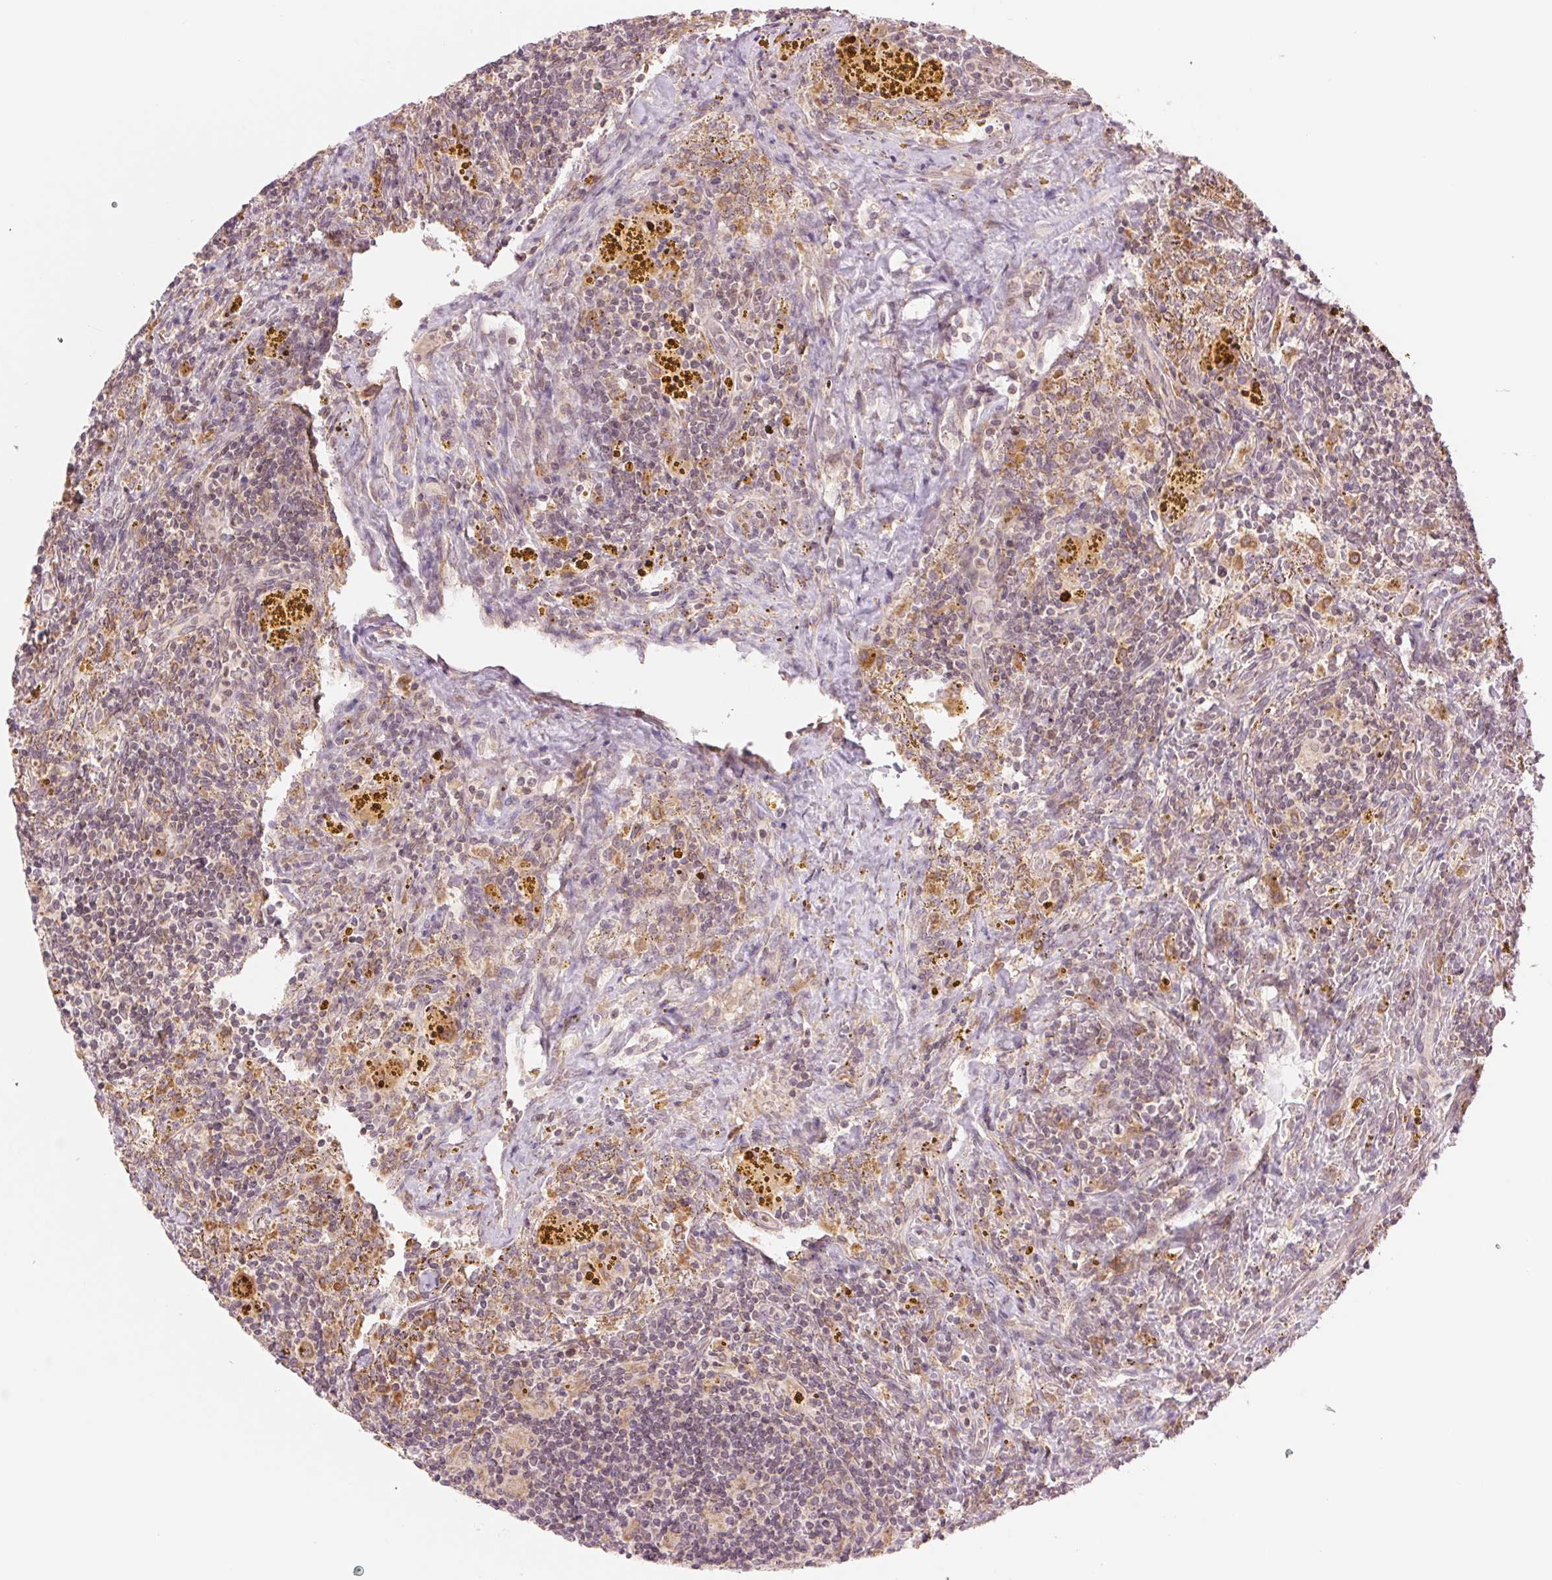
{"staining": {"intensity": "weak", "quantity": "<25%", "location": "cytoplasmic/membranous"}, "tissue": "lymphoma", "cell_type": "Tumor cells", "image_type": "cancer", "snomed": [{"axis": "morphology", "description": "Malignant lymphoma, non-Hodgkin's type, Low grade"}, {"axis": "topography", "description": "Spleen"}], "caption": "Tumor cells show no significant protein staining in lymphoma. (DAB (3,3'-diaminobenzidine) IHC, high magnification).", "gene": "TECR", "patient": {"sex": "female", "age": 70}}